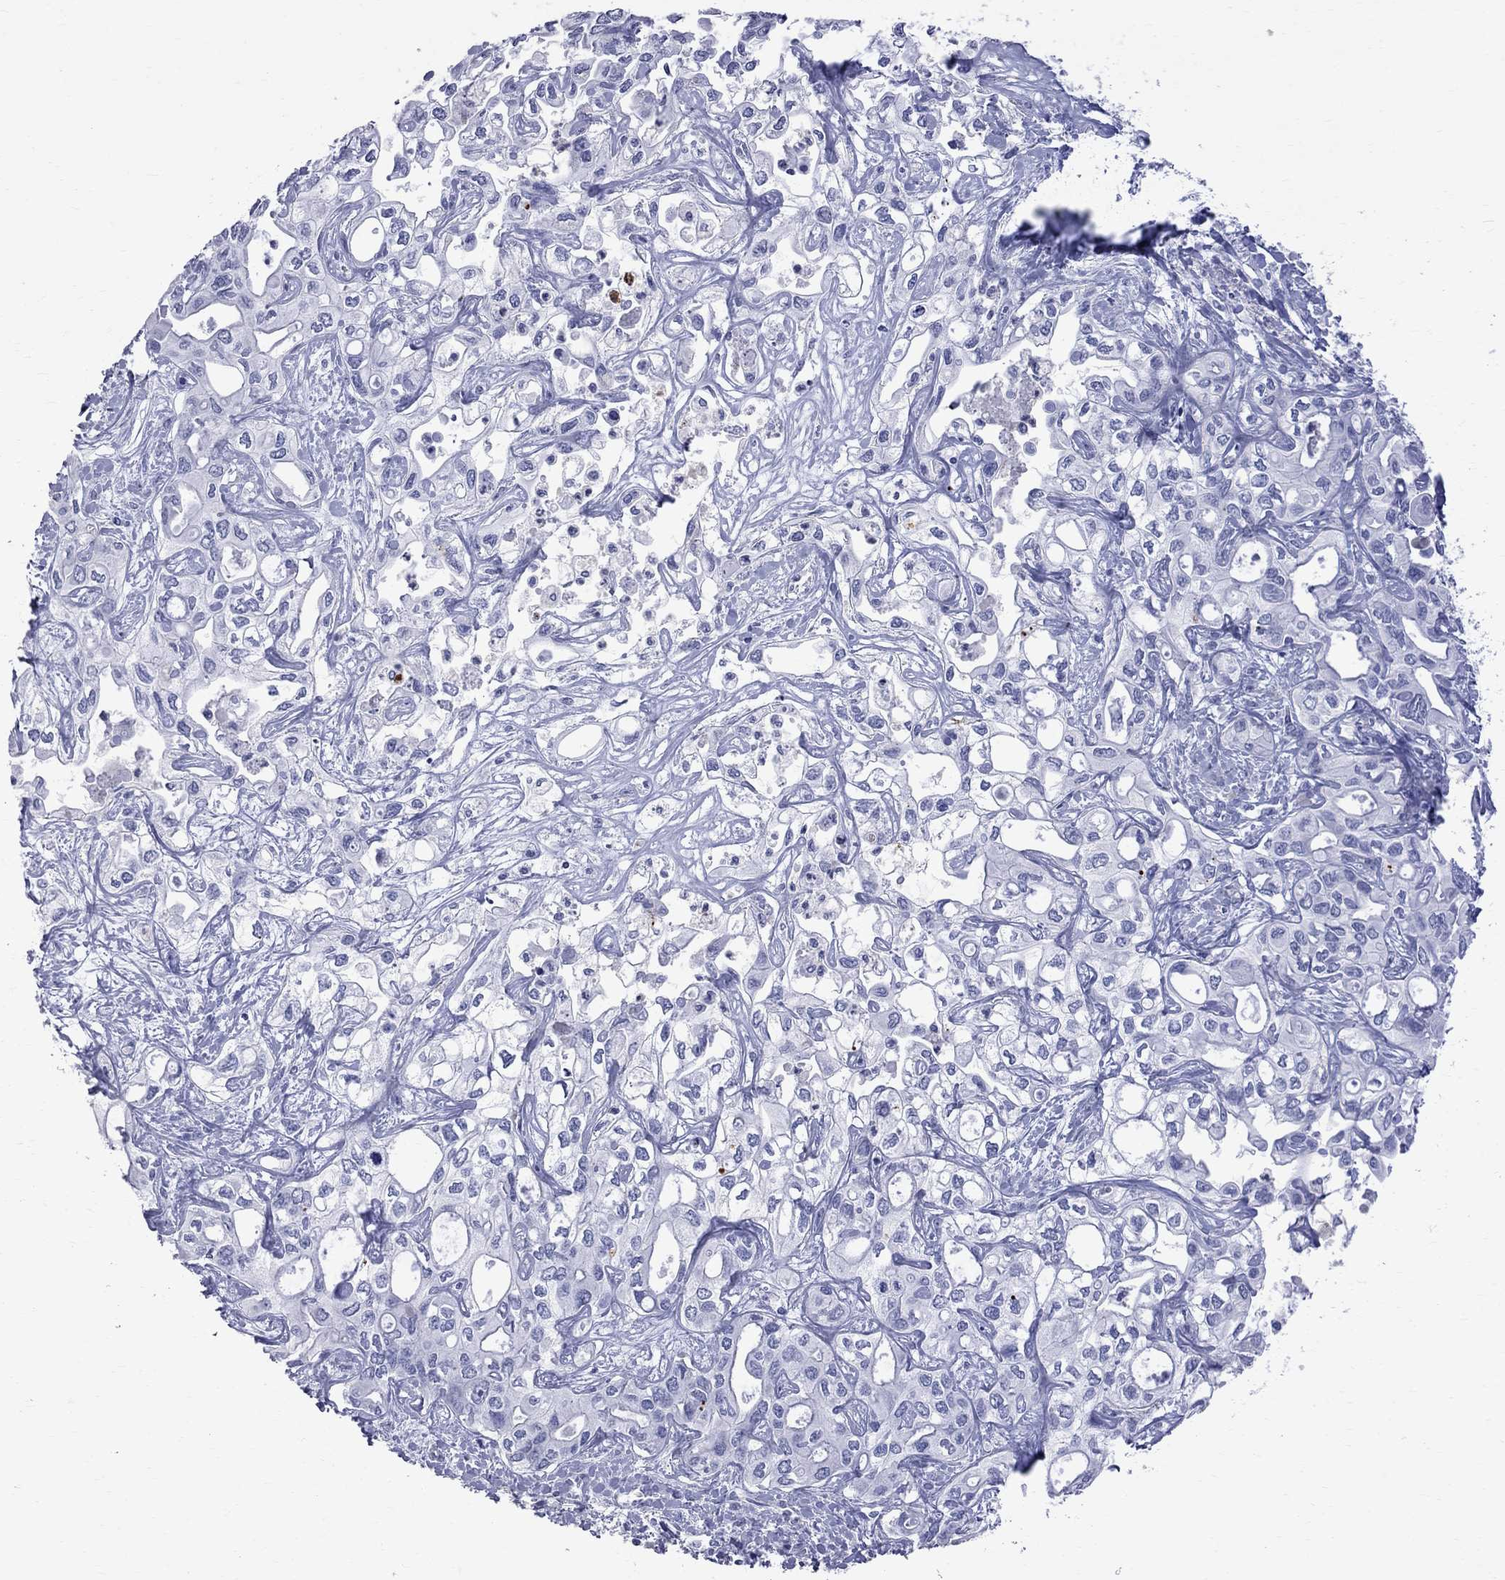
{"staining": {"intensity": "negative", "quantity": "none", "location": "none"}, "tissue": "liver cancer", "cell_type": "Tumor cells", "image_type": "cancer", "snomed": [{"axis": "morphology", "description": "Cholangiocarcinoma"}, {"axis": "topography", "description": "Liver"}], "caption": "Immunohistochemical staining of human liver cholangiocarcinoma exhibits no significant expression in tumor cells. (DAB (3,3'-diaminobenzidine) immunohistochemistry with hematoxylin counter stain).", "gene": "S100A3", "patient": {"sex": "female", "age": 64}}